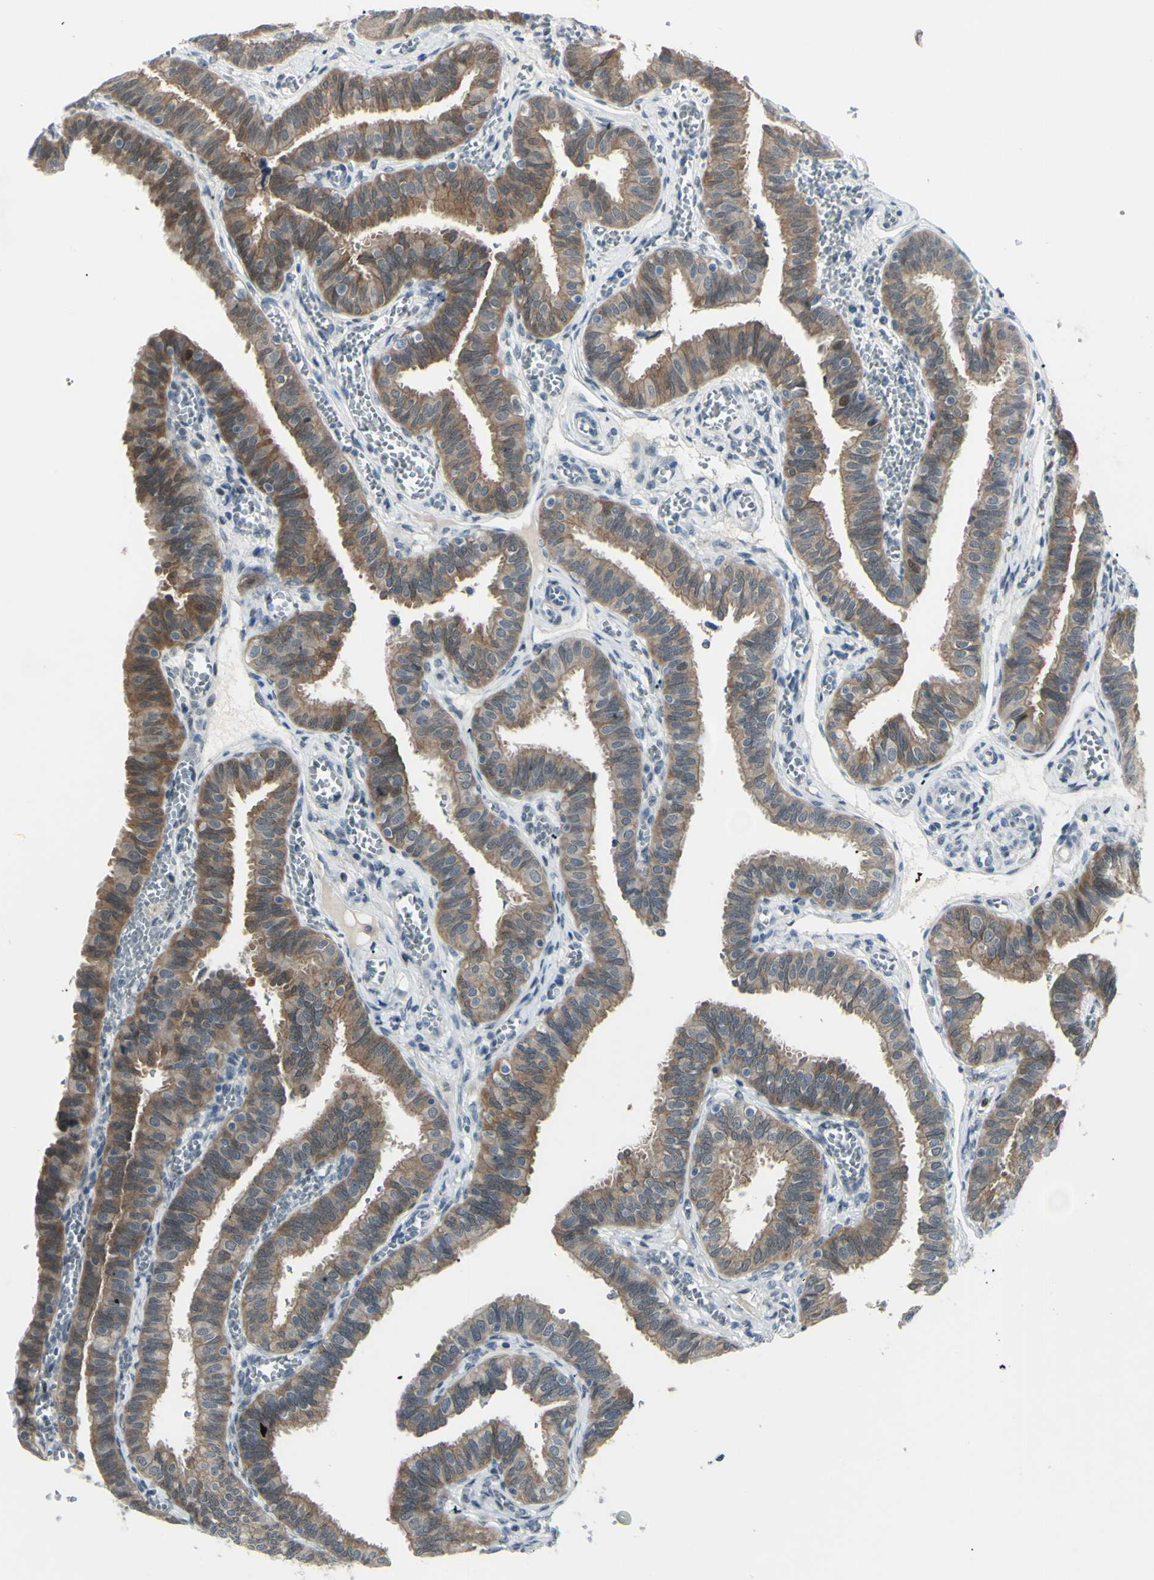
{"staining": {"intensity": "moderate", "quantity": ">75%", "location": "cytoplasmic/membranous"}, "tissue": "fallopian tube", "cell_type": "Glandular cells", "image_type": "normal", "snomed": [{"axis": "morphology", "description": "Normal tissue, NOS"}, {"axis": "topography", "description": "Fallopian tube"}], "caption": "Immunohistochemical staining of normal human fallopian tube exhibits medium levels of moderate cytoplasmic/membranous positivity in about >75% of glandular cells. The protein of interest is stained brown, and the nuclei are stained in blue (DAB (3,3'-diaminobenzidine) IHC with brightfield microscopy, high magnification).", "gene": "ETNK1", "patient": {"sex": "female", "age": 46}}